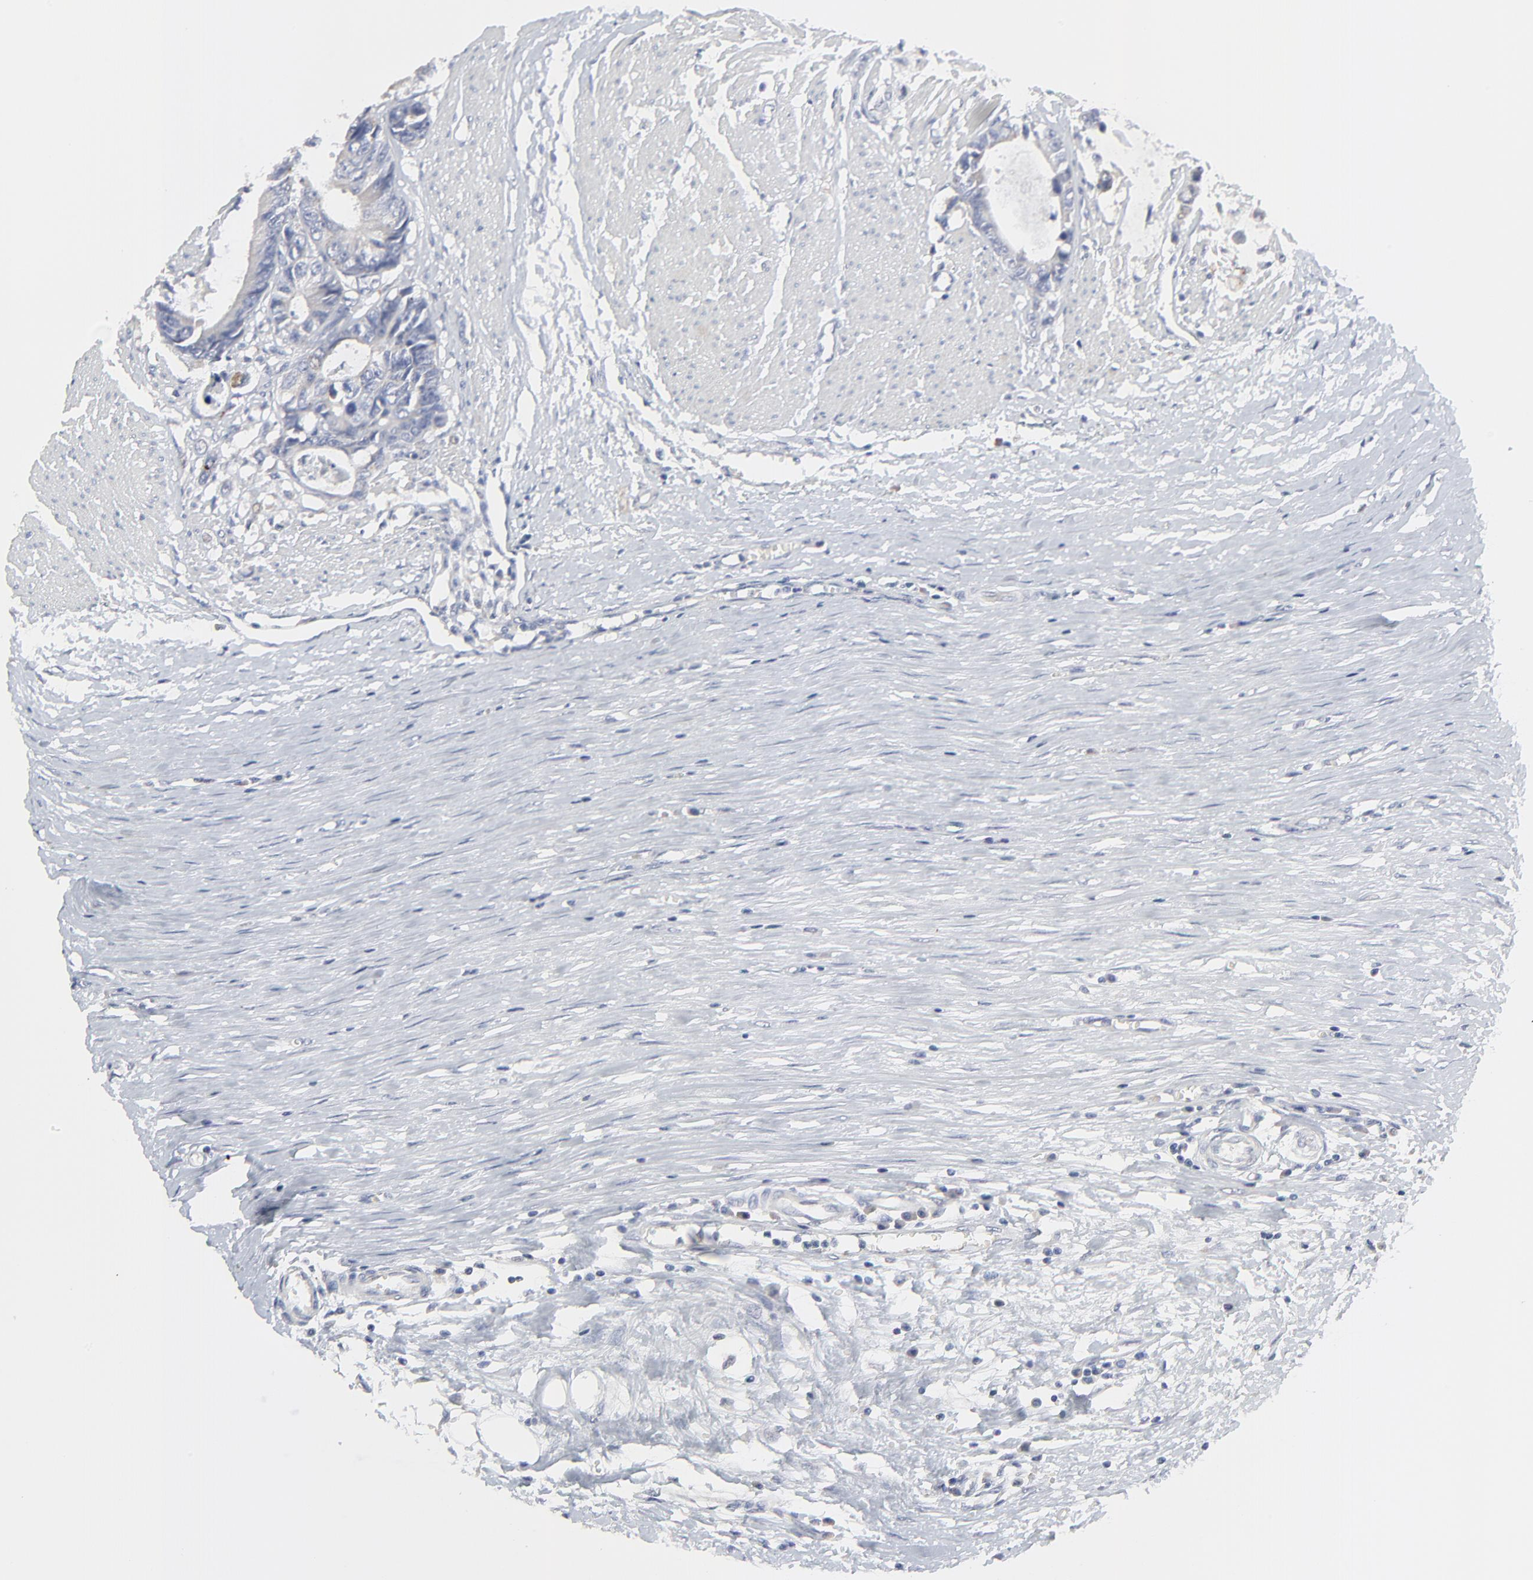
{"staining": {"intensity": "weak", "quantity": ">75%", "location": "cytoplasmic/membranous"}, "tissue": "colorectal cancer", "cell_type": "Tumor cells", "image_type": "cancer", "snomed": [{"axis": "morphology", "description": "Adenocarcinoma, NOS"}, {"axis": "topography", "description": "Rectum"}], "caption": "This is an image of immunohistochemistry staining of colorectal cancer (adenocarcinoma), which shows weak positivity in the cytoplasmic/membranous of tumor cells.", "gene": "DHRSX", "patient": {"sex": "female", "age": 98}}